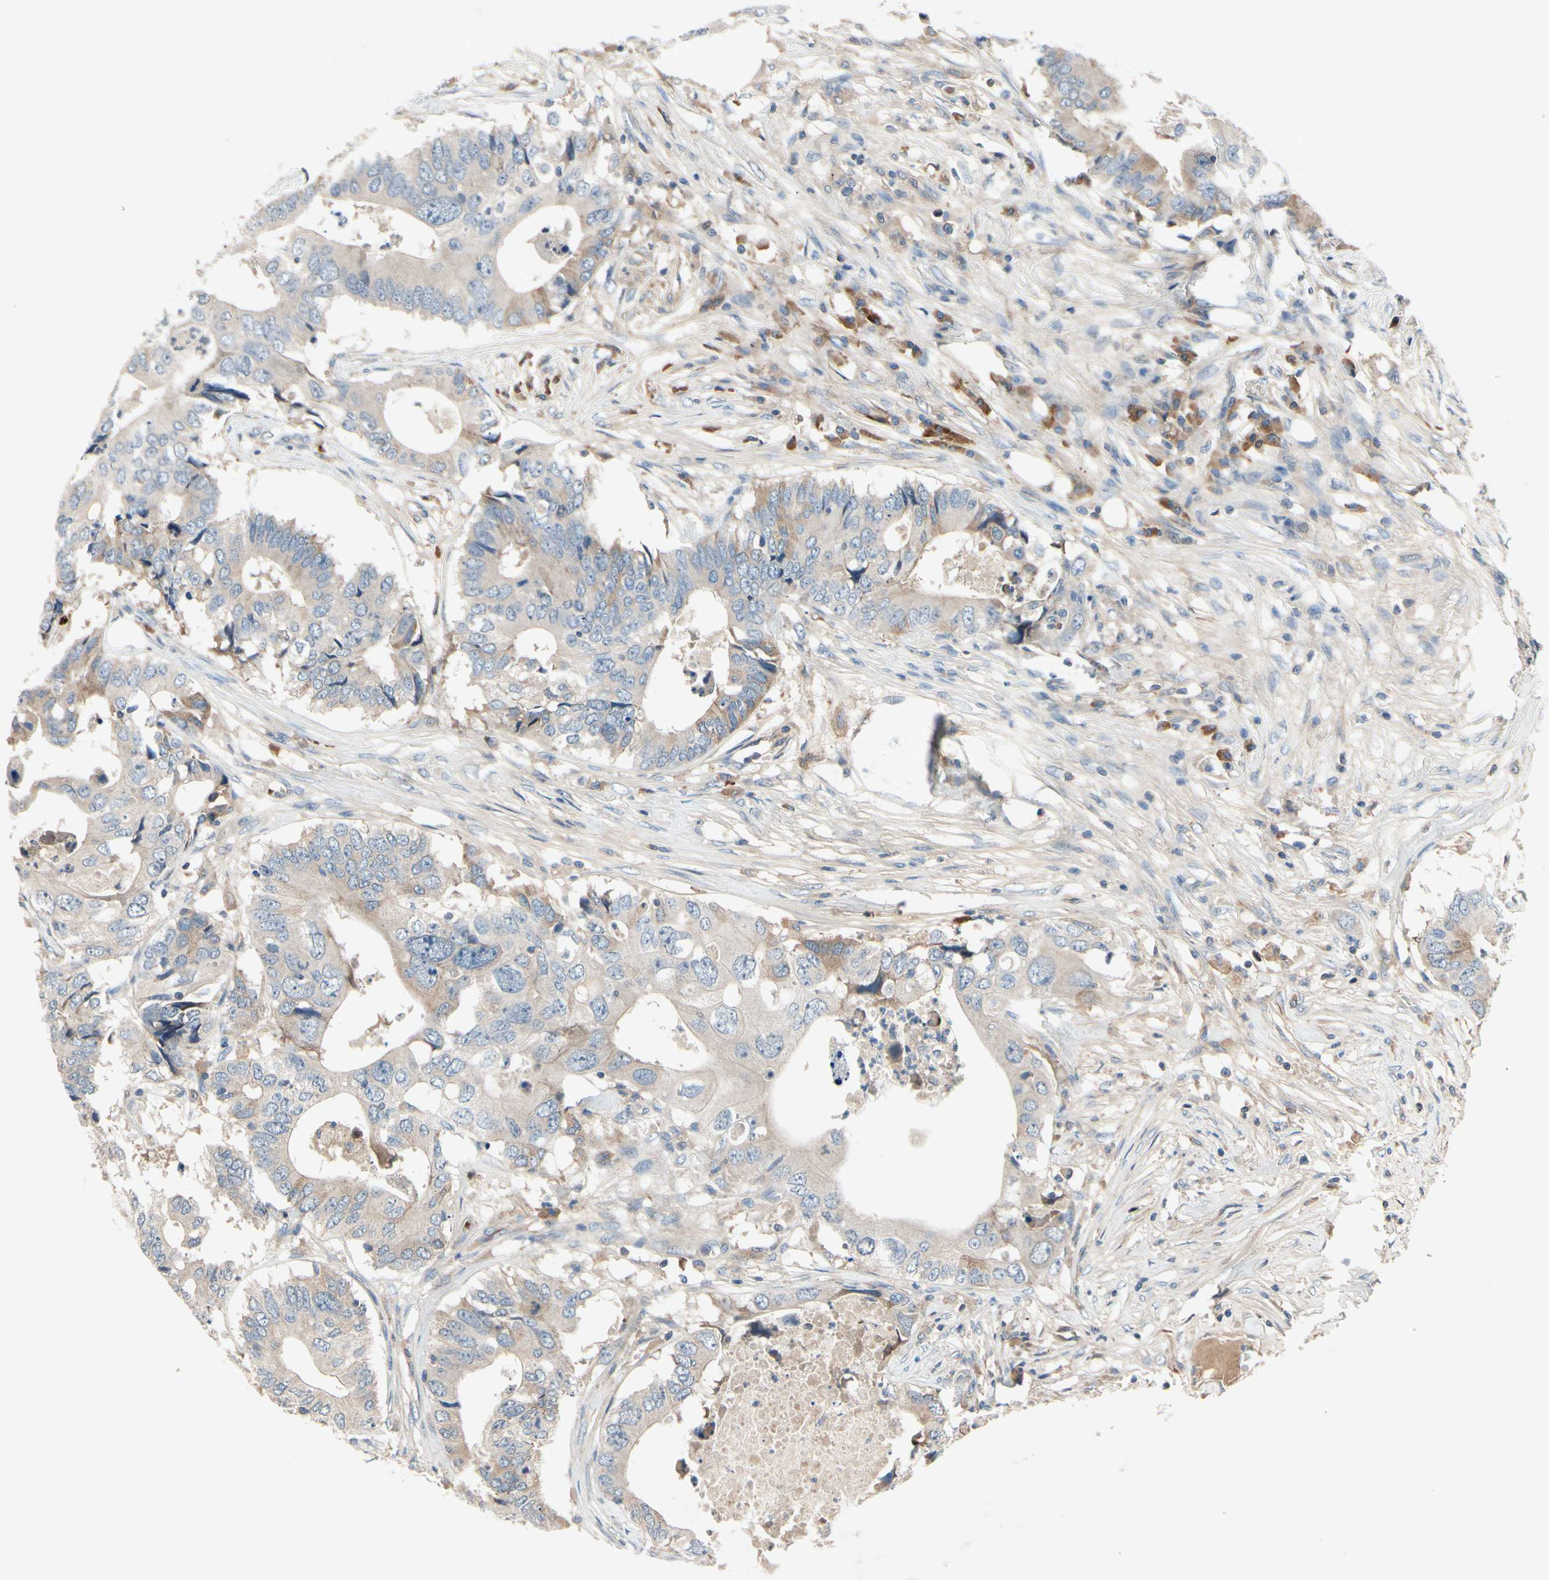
{"staining": {"intensity": "weak", "quantity": "25%-75%", "location": "cytoplasmic/membranous"}, "tissue": "colorectal cancer", "cell_type": "Tumor cells", "image_type": "cancer", "snomed": [{"axis": "morphology", "description": "Adenocarcinoma, NOS"}, {"axis": "topography", "description": "Colon"}], "caption": "Protein analysis of colorectal cancer tissue shows weak cytoplasmic/membranous staining in approximately 25%-75% of tumor cells.", "gene": "IL1RL1", "patient": {"sex": "male", "age": 71}}